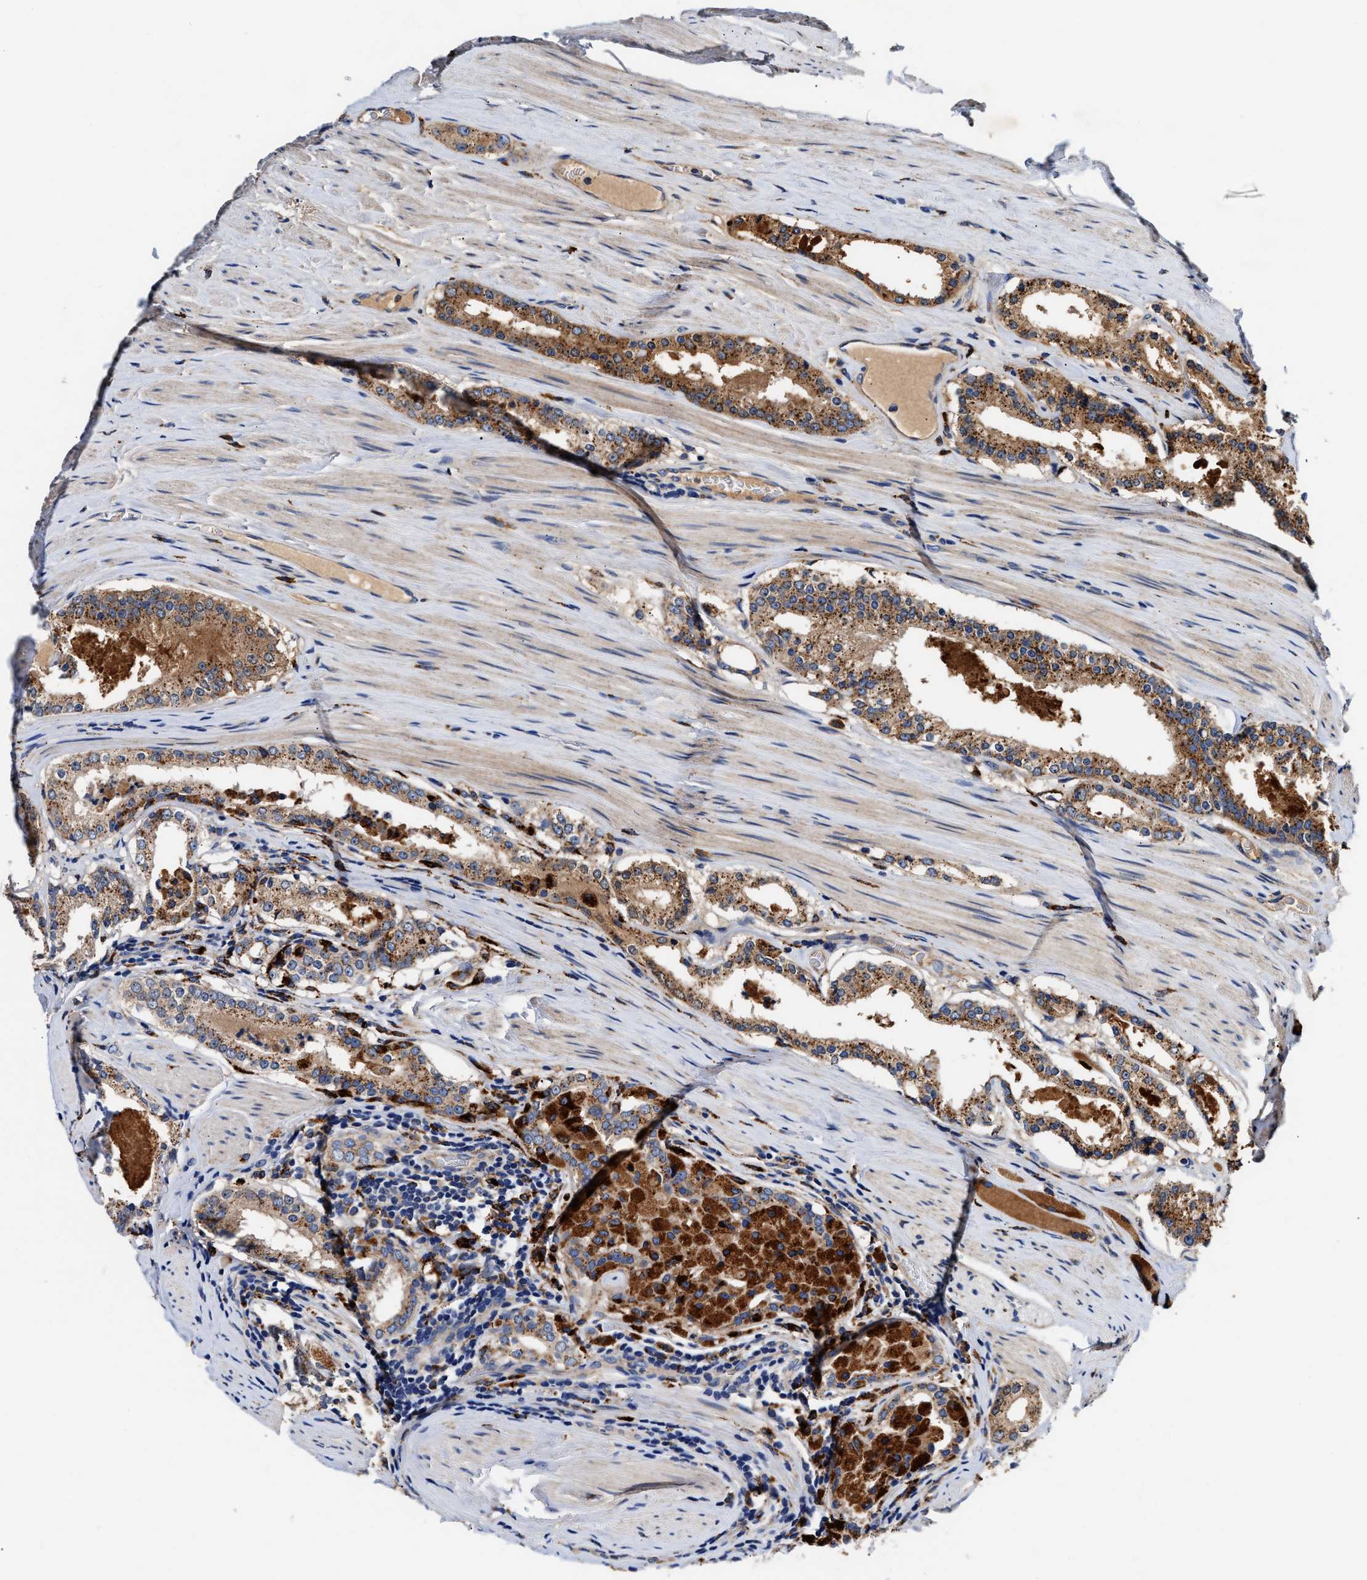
{"staining": {"intensity": "moderate", "quantity": ">75%", "location": "cytoplasmic/membranous"}, "tissue": "prostate cancer", "cell_type": "Tumor cells", "image_type": "cancer", "snomed": [{"axis": "morphology", "description": "Adenocarcinoma, Low grade"}, {"axis": "topography", "description": "Prostate"}], "caption": "There is medium levels of moderate cytoplasmic/membranous staining in tumor cells of prostate low-grade adenocarcinoma, as demonstrated by immunohistochemical staining (brown color).", "gene": "CCDC146", "patient": {"sex": "male", "age": 63}}